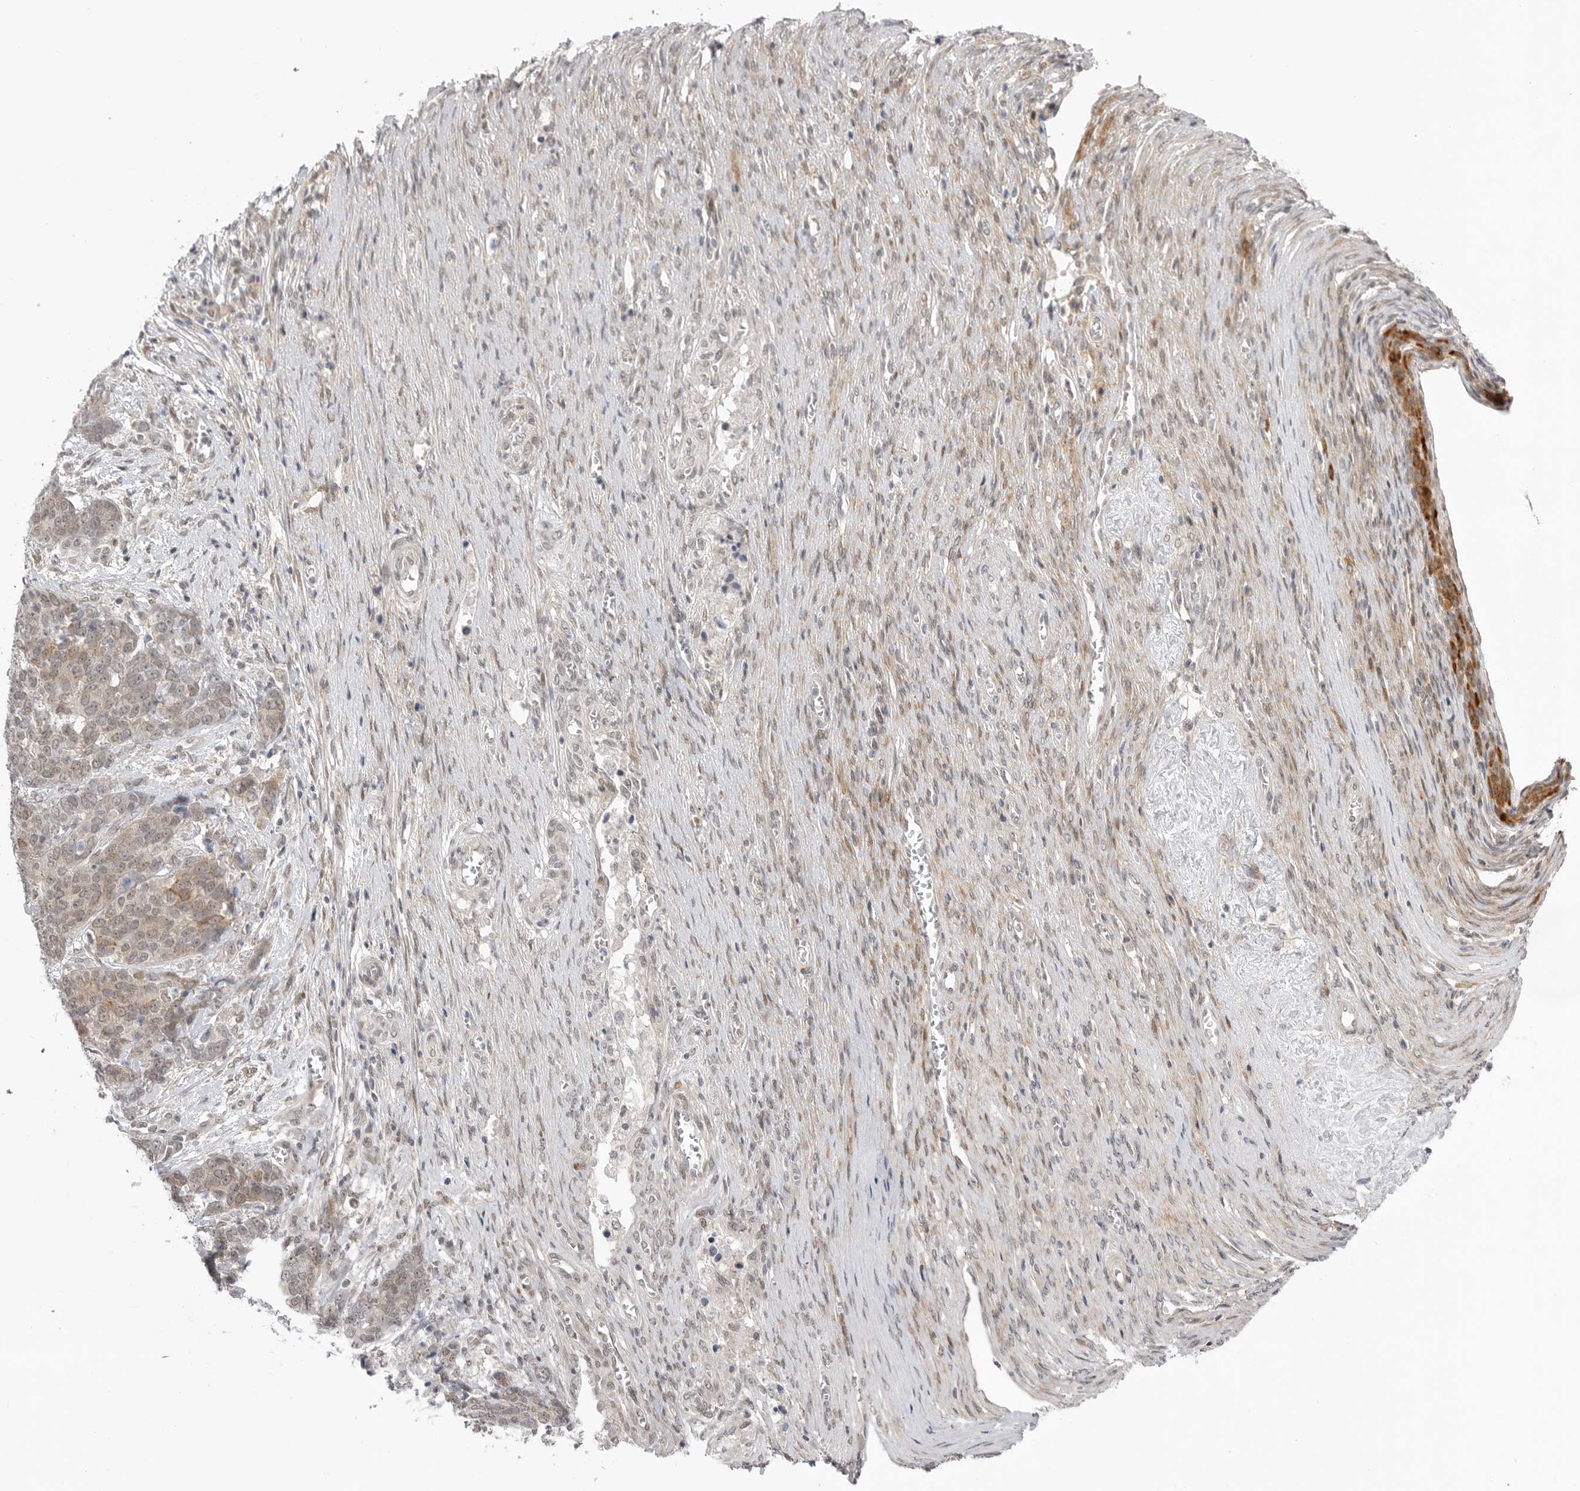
{"staining": {"intensity": "weak", "quantity": ">75%", "location": "cytoplasmic/membranous,nuclear"}, "tissue": "ovarian cancer", "cell_type": "Tumor cells", "image_type": "cancer", "snomed": [{"axis": "morphology", "description": "Cystadenocarcinoma, serous, NOS"}, {"axis": "topography", "description": "Ovary"}], "caption": "Human ovarian cancer (serous cystadenocarcinoma) stained with a brown dye displays weak cytoplasmic/membranous and nuclear positive expression in approximately >75% of tumor cells.", "gene": "GGT6", "patient": {"sex": "female", "age": 44}}